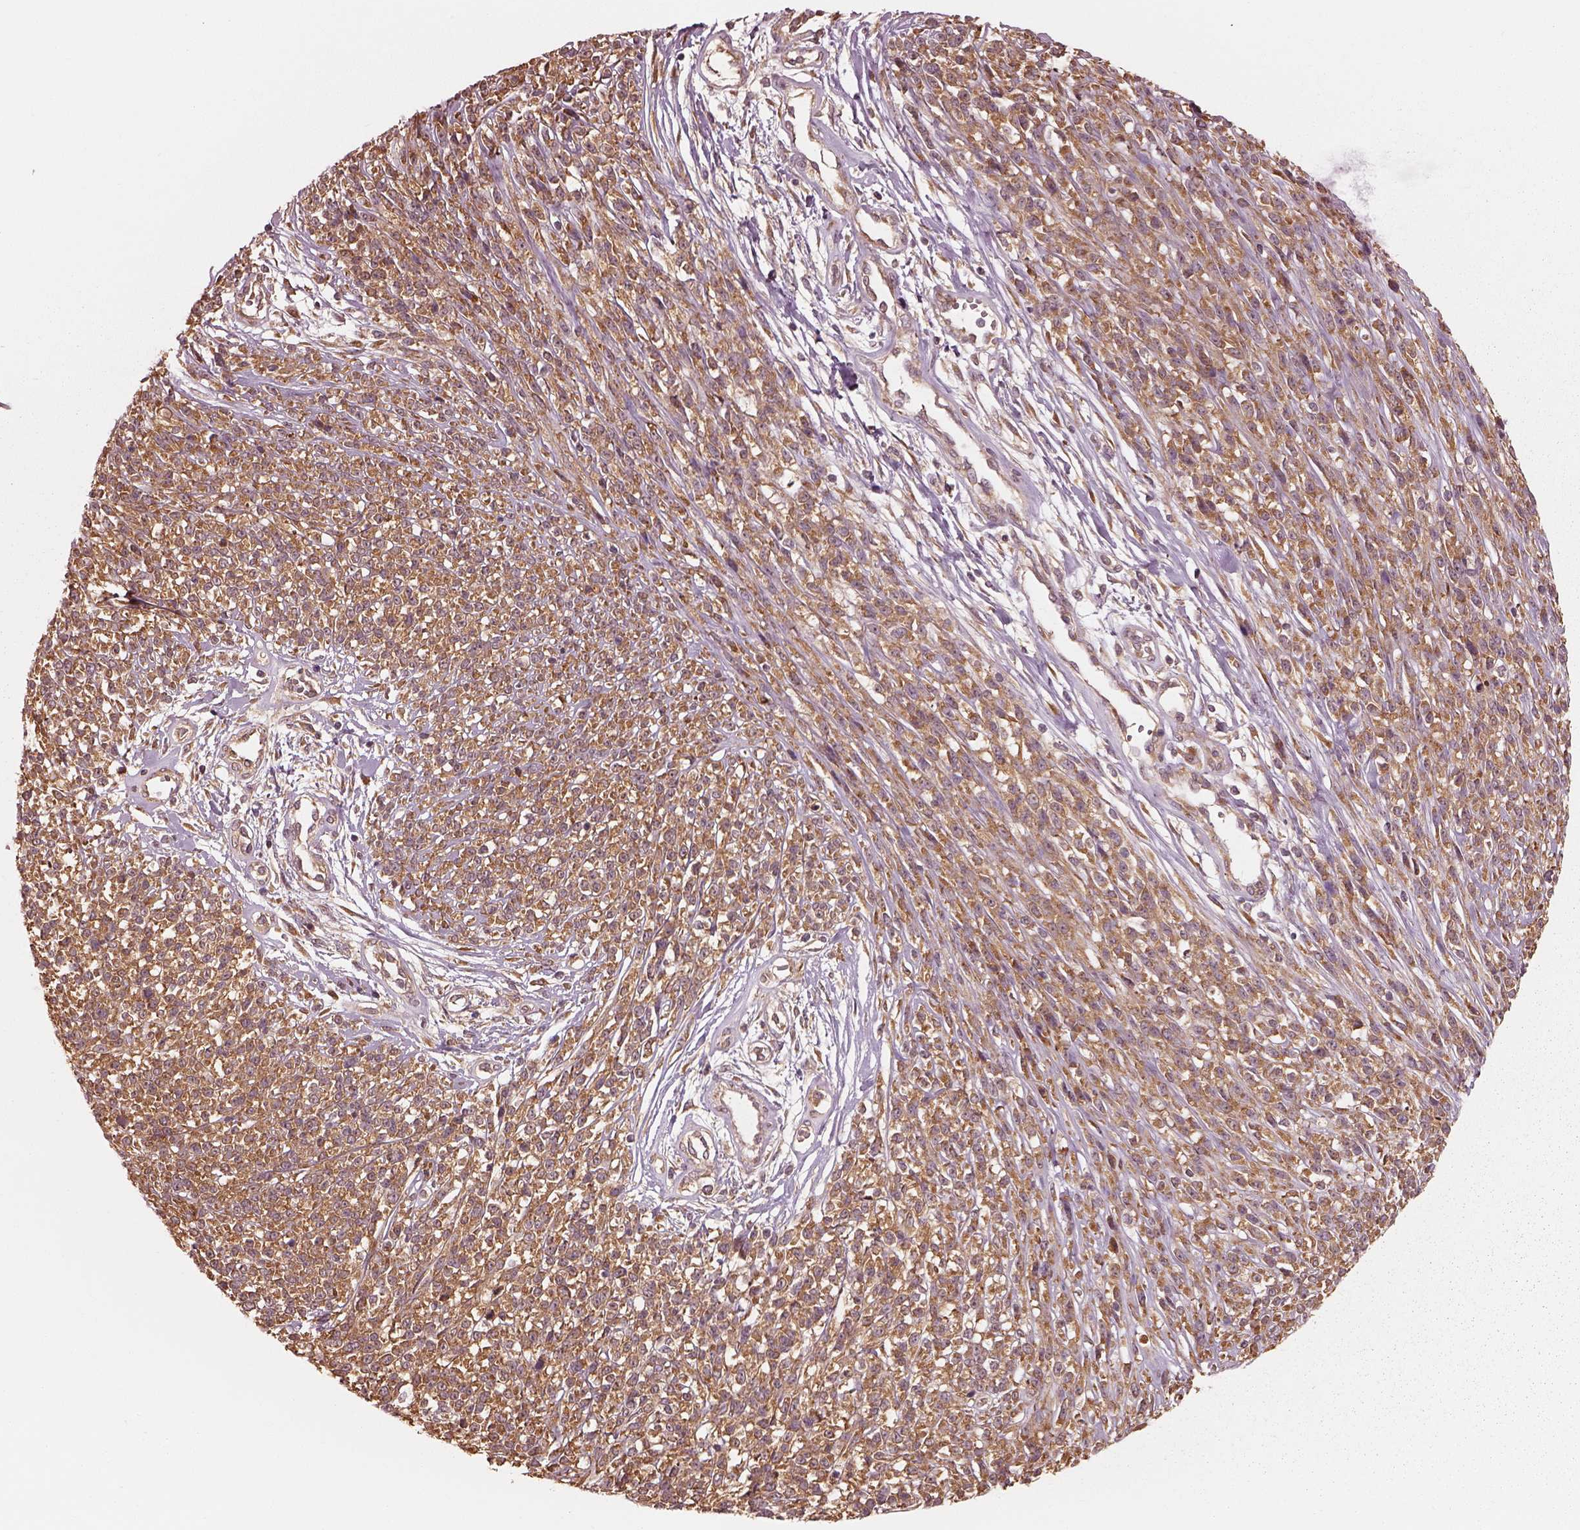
{"staining": {"intensity": "moderate", "quantity": ">75%", "location": "cytoplasmic/membranous"}, "tissue": "melanoma", "cell_type": "Tumor cells", "image_type": "cancer", "snomed": [{"axis": "morphology", "description": "Malignant melanoma, NOS"}, {"axis": "topography", "description": "Skin"}, {"axis": "topography", "description": "Skin of trunk"}], "caption": "Immunohistochemical staining of human malignant melanoma displays moderate cytoplasmic/membranous protein positivity in about >75% of tumor cells.", "gene": "RPS5", "patient": {"sex": "male", "age": 74}}